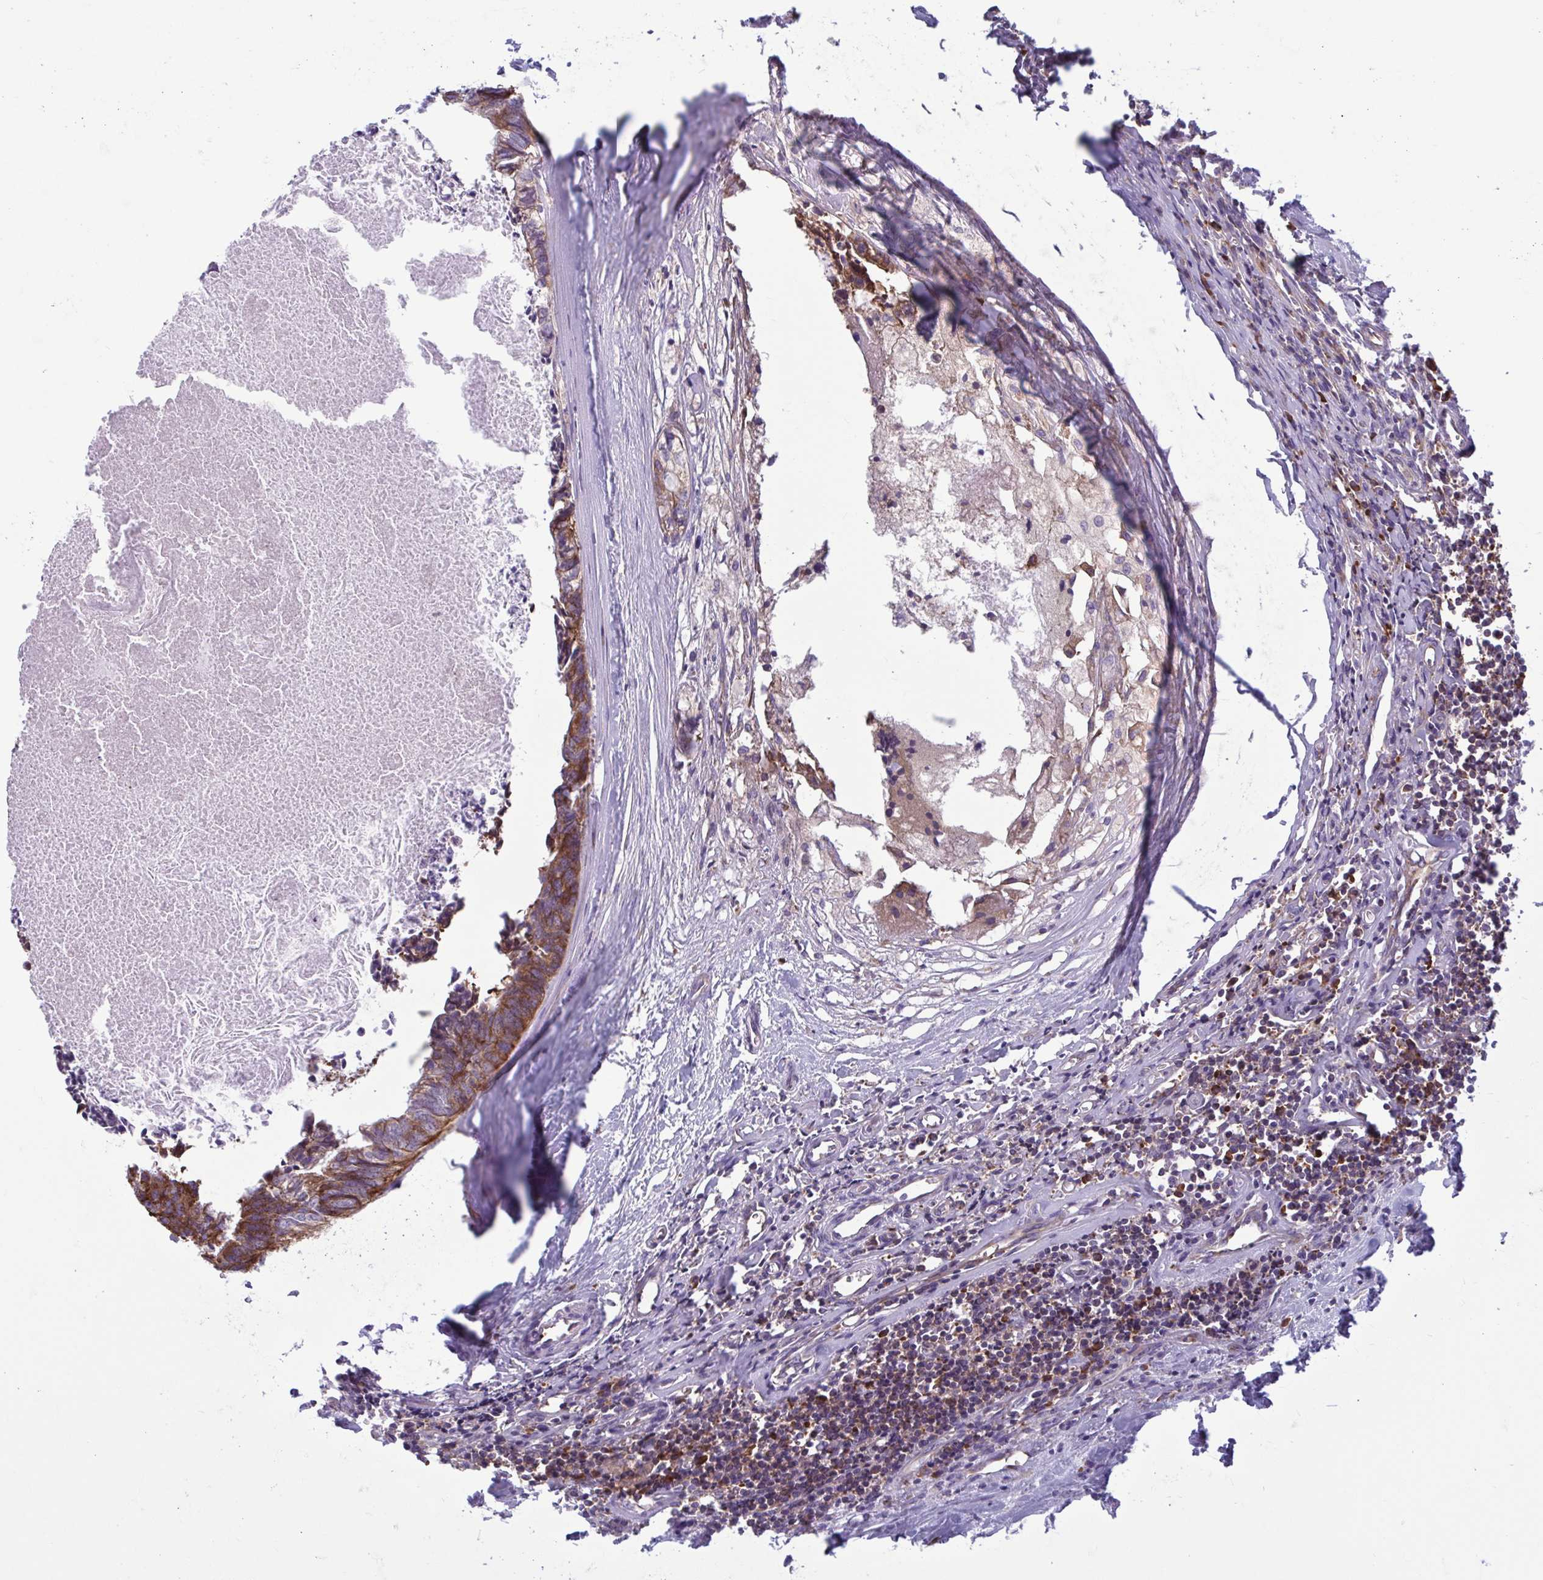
{"staining": {"intensity": "moderate", "quantity": ">75%", "location": "cytoplasmic/membranous"}, "tissue": "colorectal cancer", "cell_type": "Tumor cells", "image_type": "cancer", "snomed": [{"axis": "morphology", "description": "Adenocarcinoma, NOS"}, {"axis": "topography", "description": "Colon"}, {"axis": "topography", "description": "Rectum"}], "caption": "There is medium levels of moderate cytoplasmic/membranous staining in tumor cells of adenocarcinoma (colorectal), as demonstrated by immunohistochemical staining (brown color).", "gene": "RPS16", "patient": {"sex": "male", "age": 57}}